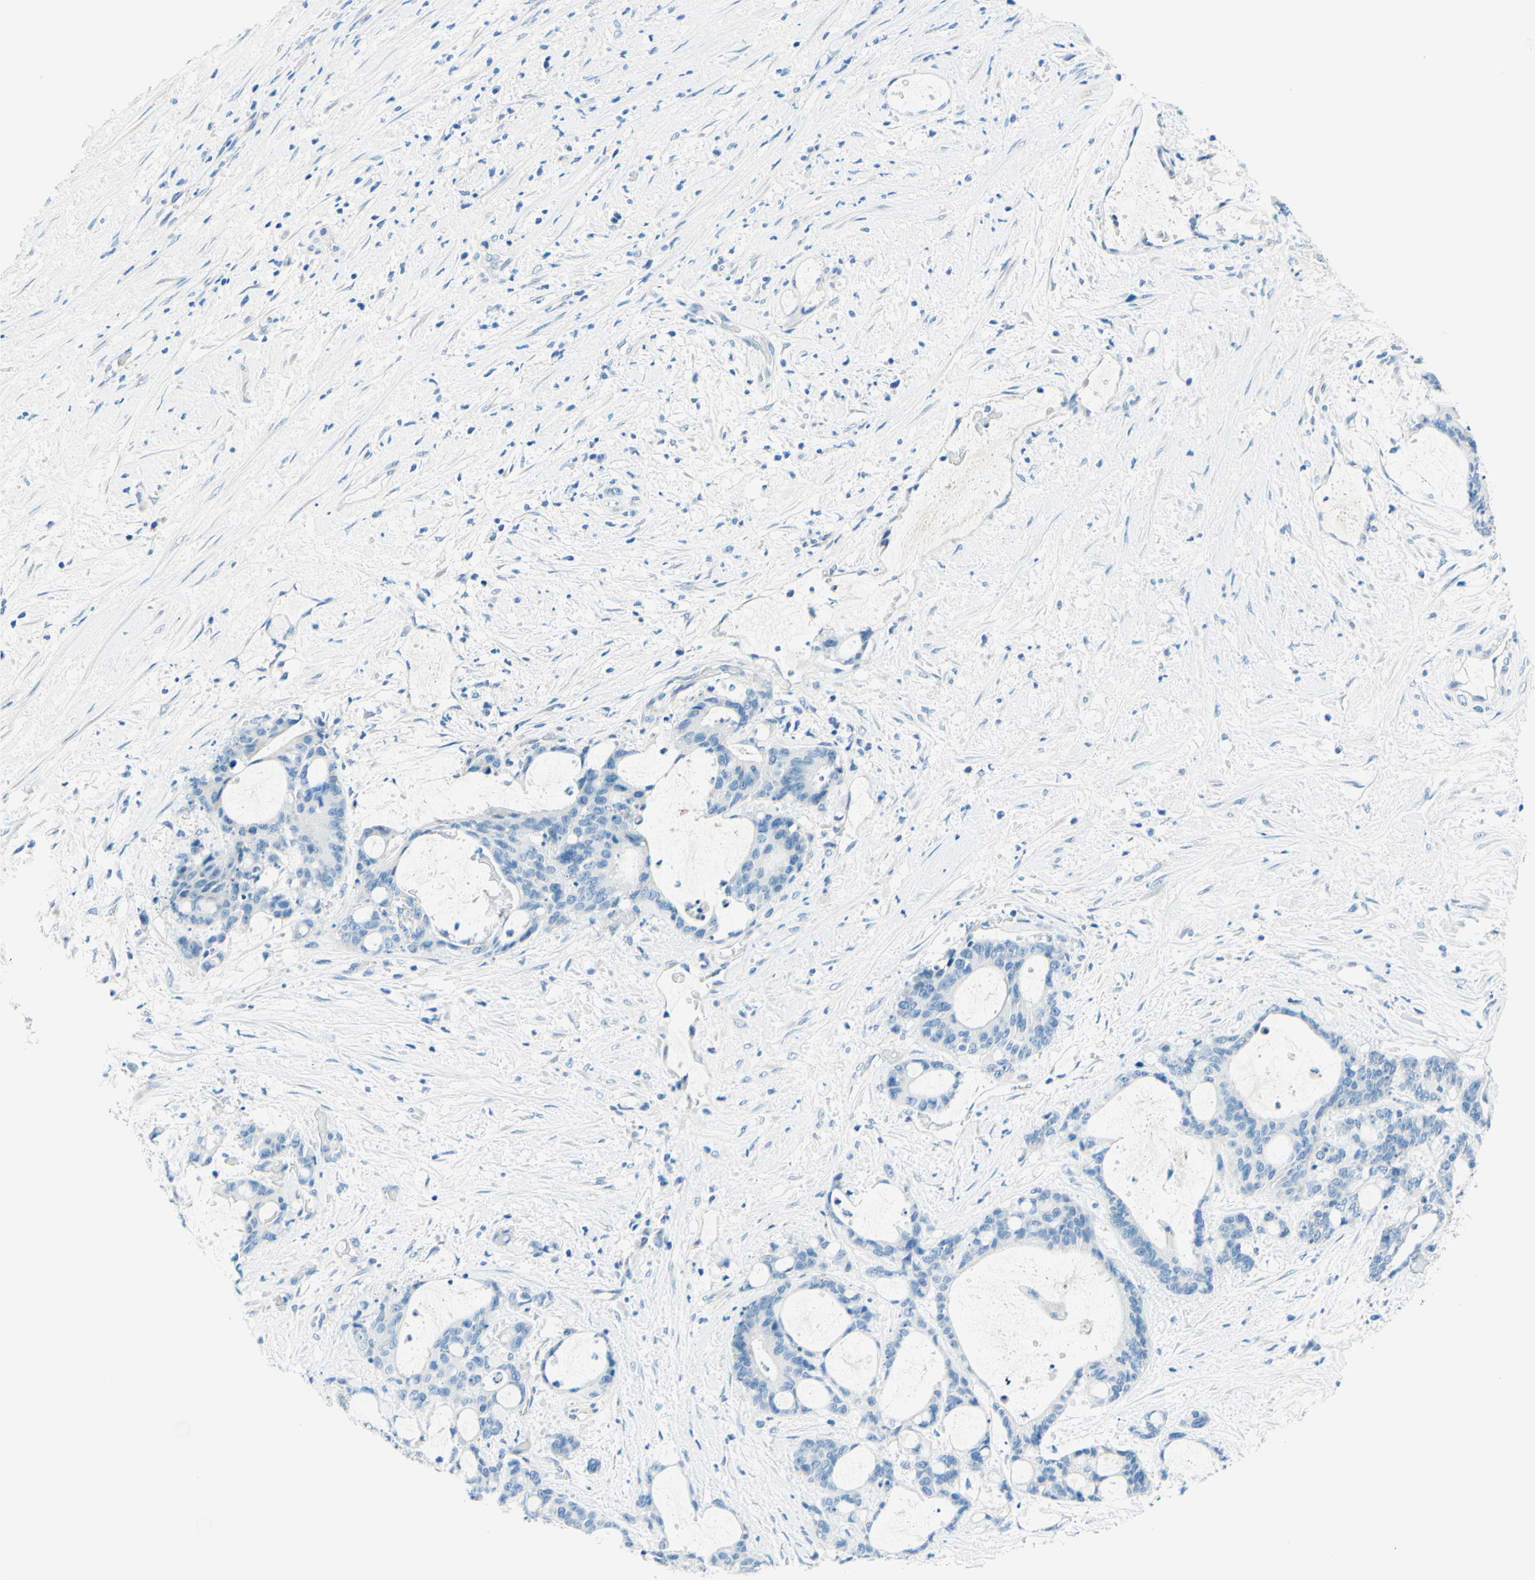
{"staining": {"intensity": "negative", "quantity": "none", "location": "none"}, "tissue": "liver cancer", "cell_type": "Tumor cells", "image_type": "cancer", "snomed": [{"axis": "morphology", "description": "Cholangiocarcinoma"}, {"axis": "topography", "description": "Liver"}], "caption": "Tumor cells show no significant staining in liver cholangiocarcinoma.", "gene": "PASD1", "patient": {"sex": "female", "age": 73}}